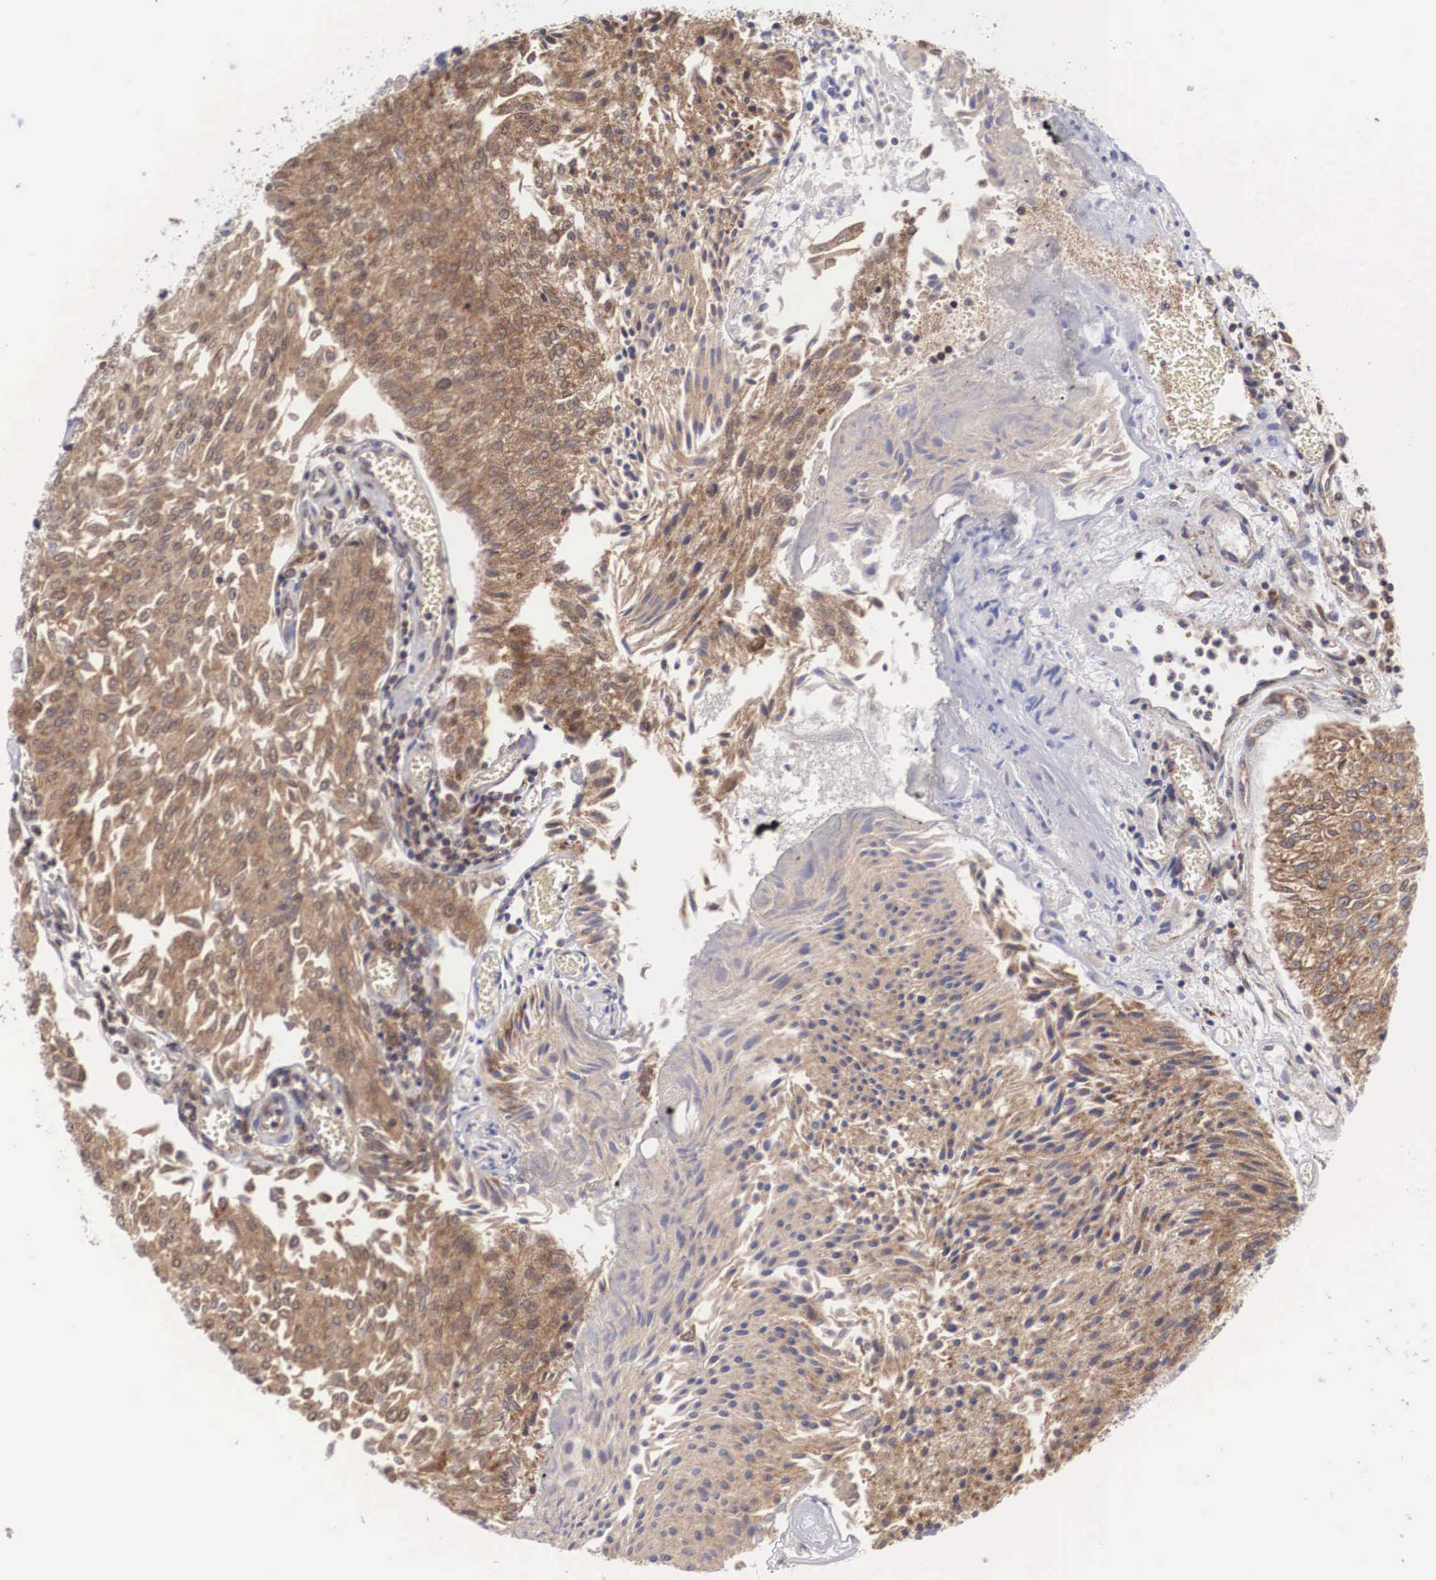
{"staining": {"intensity": "moderate", "quantity": ">75%", "location": "cytoplasmic/membranous"}, "tissue": "urothelial cancer", "cell_type": "Tumor cells", "image_type": "cancer", "snomed": [{"axis": "morphology", "description": "Urothelial carcinoma, Low grade"}, {"axis": "topography", "description": "Urinary bladder"}], "caption": "Approximately >75% of tumor cells in urothelial carcinoma (low-grade) reveal moderate cytoplasmic/membranous protein expression as visualized by brown immunohistochemical staining.", "gene": "DHRS1", "patient": {"sex": "male", "age": 86}}